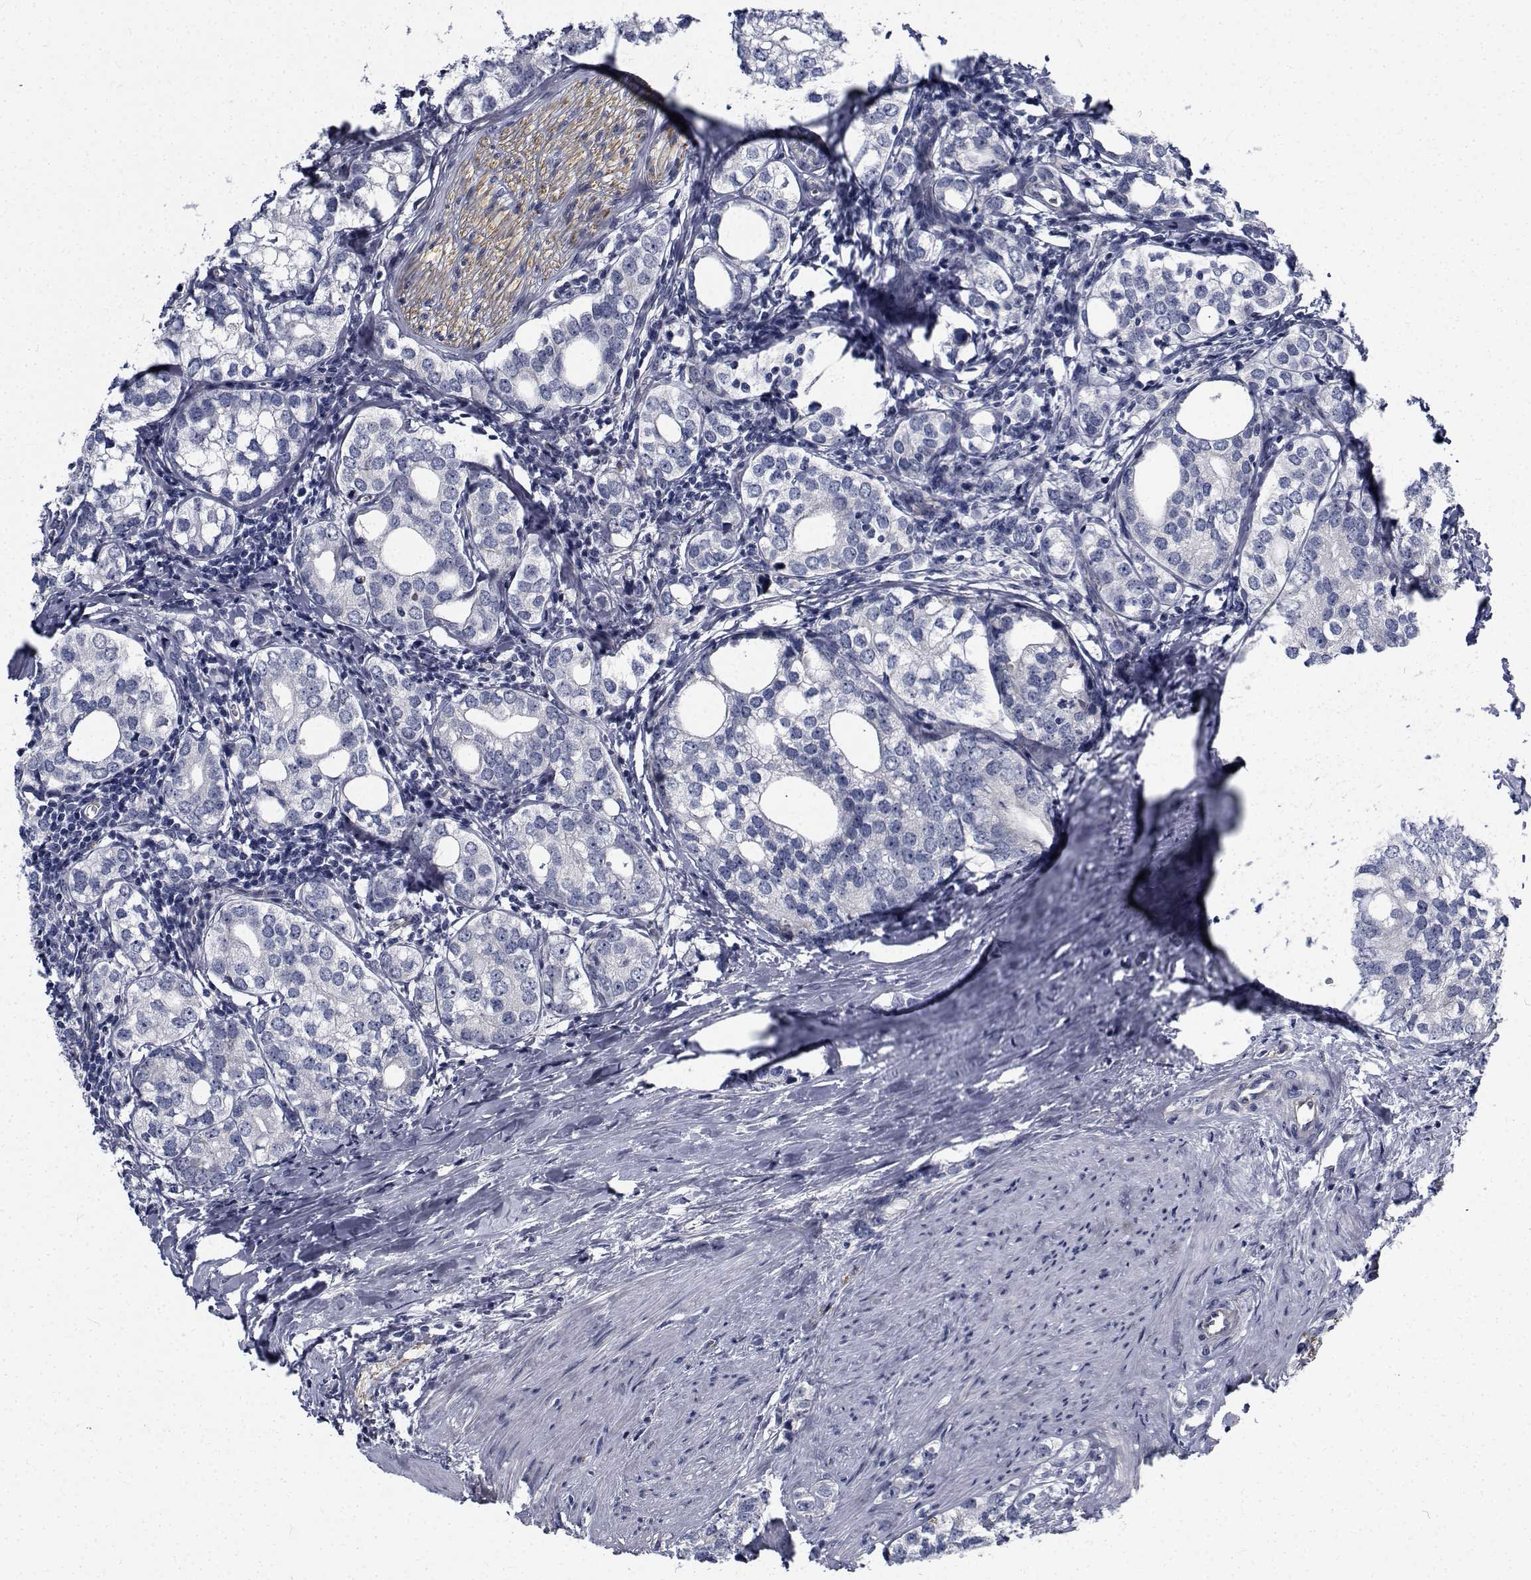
{"staining": {"intensity": "negative", "quantity": "none", "location": "none"}, "tissue": "prostate cancer", "cell_type": "Tumor cells", "image_type": "cancer", "snomed": [{"axis": "morphology", "description": "Adenocarcinoma, NOS"}, {"axis": "topography", "description": "Prostate and seminal vesicle, NOS"}], "caption": "This is a image of immunohistochemistry (IHC) staining of adenocarcinoma (prostate), which shows no expression in tumor cells.", "gene": "TTBK1", "patient": {"sex": "male", "age": 63}}